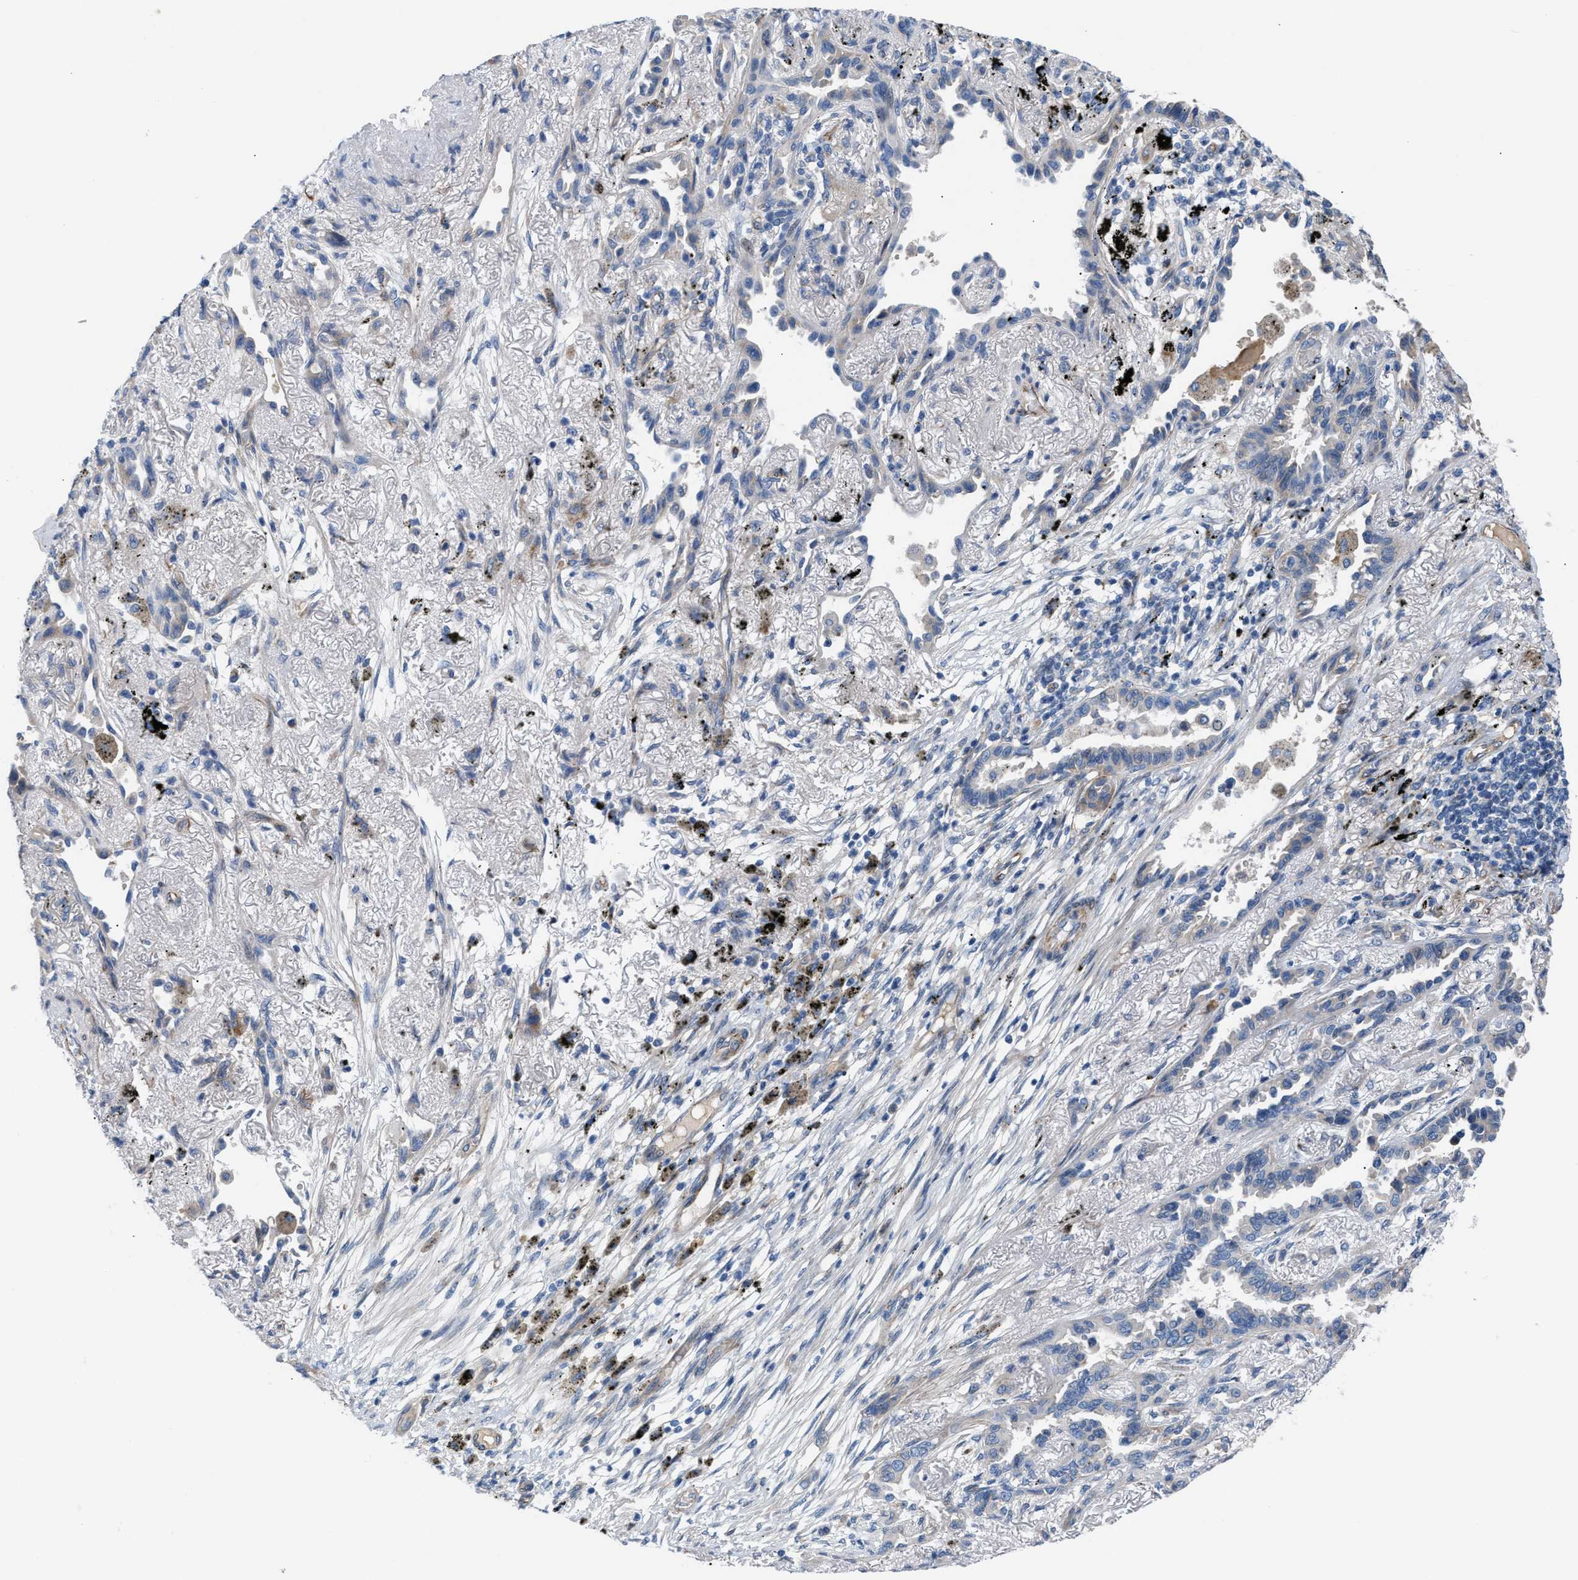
{"staining": {"intensity": "negative", "quantity": "none", "location": "none"}, "tissue": "lung cancer", "cell_type": "Tumor cells", "image_type": "cancer", "snomed": [{"axis": "morphology", "description": "Adenocarcinoma, NOS"}, {"axis": "topography", "description": "Lung"}], "caption": "This is an immunohistochemistry (IHC) image of human lung cancer. There is no staining in tumor cells.", "gene": "TFPI", "patient": {"sex": "male", "age": 59}}